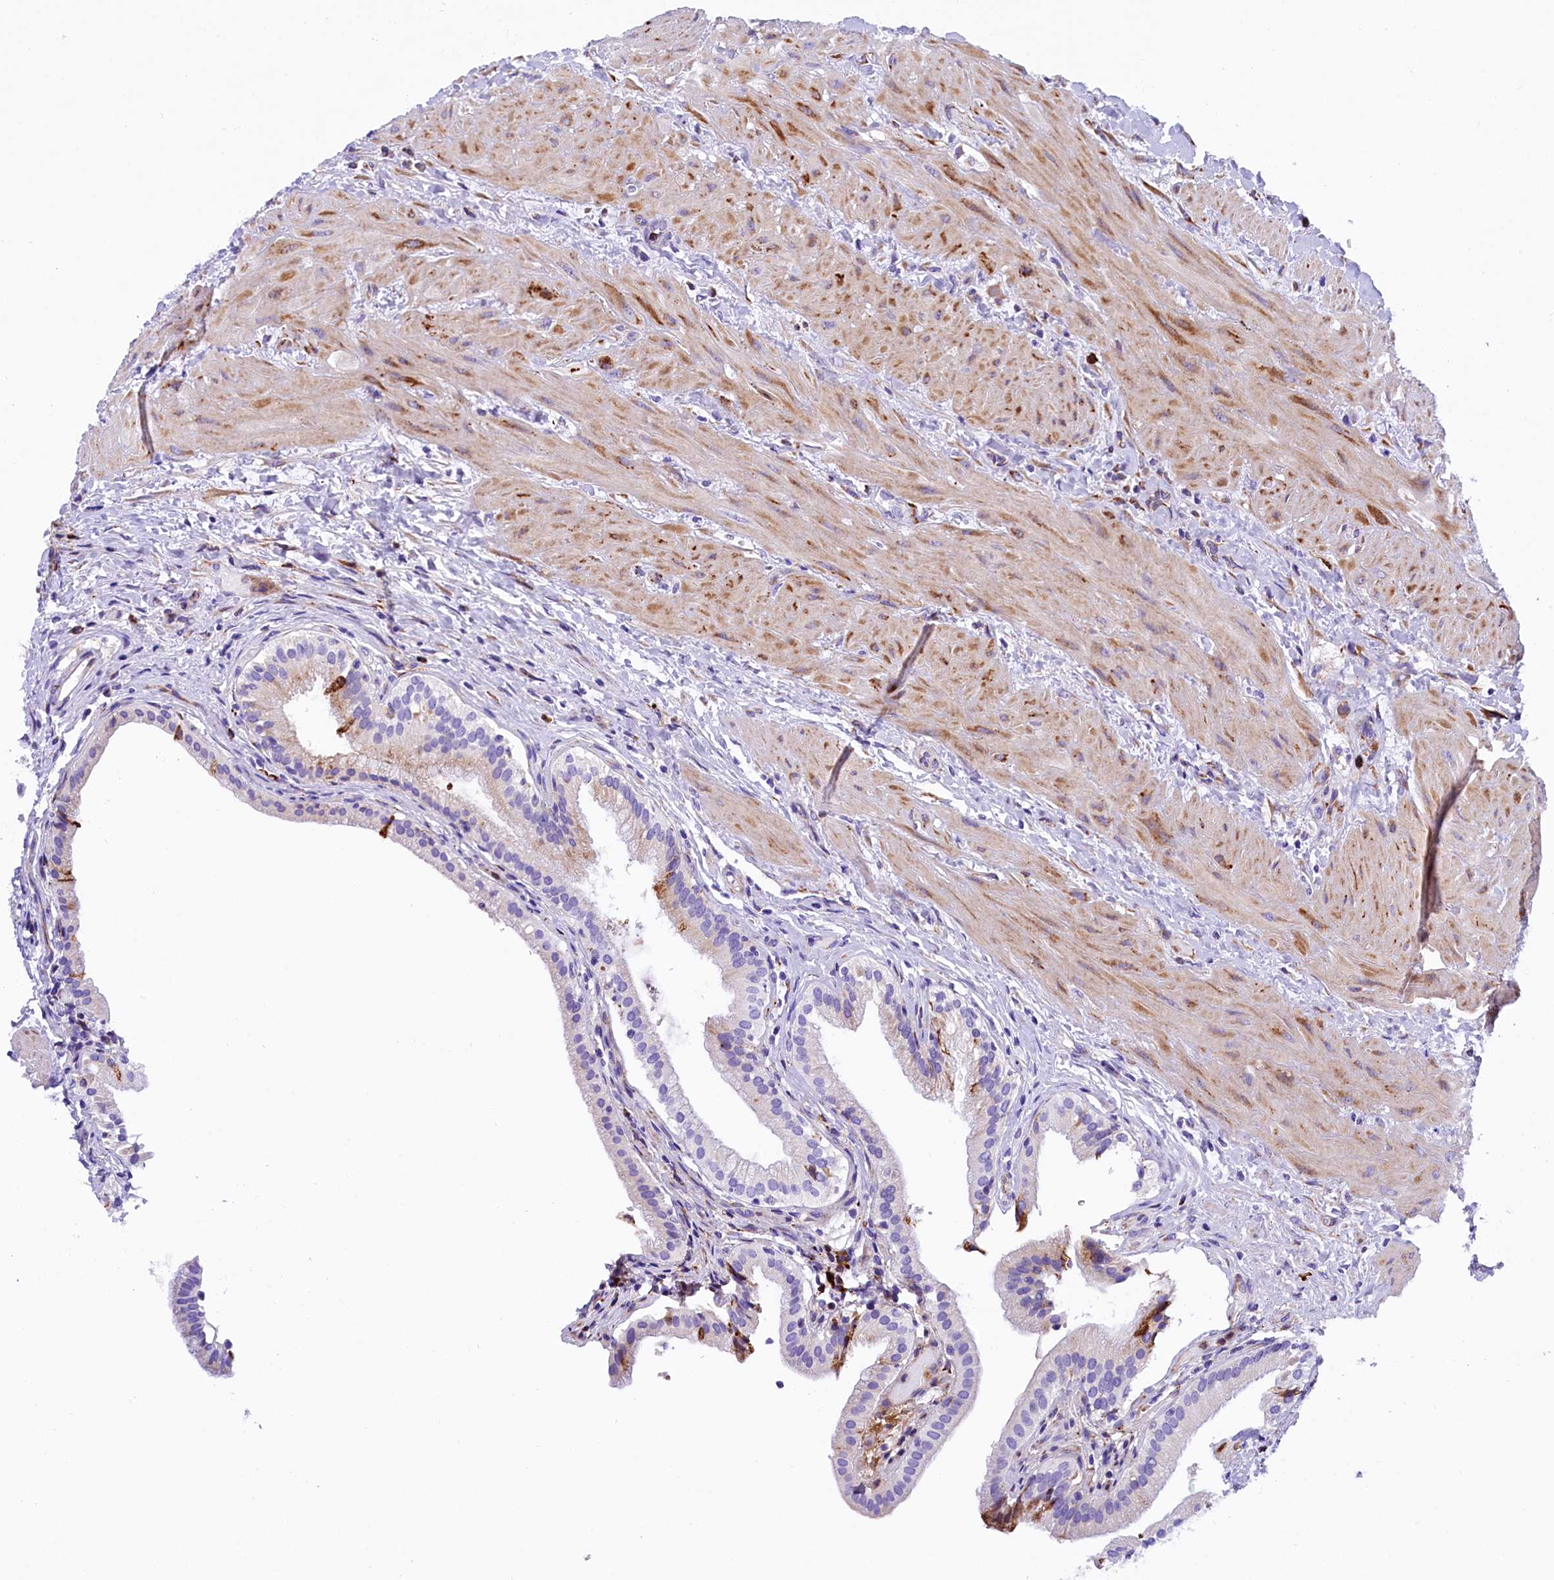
{"staining": {"intensity": "negative", "quantity": "none", "location": "none"}, "tissue": "gallbladder", "cell_type": "Glandular cells", "image_type": "normal", "snomed": [{"axis": "morphology", "description": "Normal tissue, NOS"}, {"axis": "topography", "description": "Gallbladder"}], "caption": "This is an immunohistochemistry (IHC) photomicrograph of normal human gallbladder. There is no staining in glandular cells.", "gene": "CMTR2", "patient": {"sex": "male", "age": 24}}